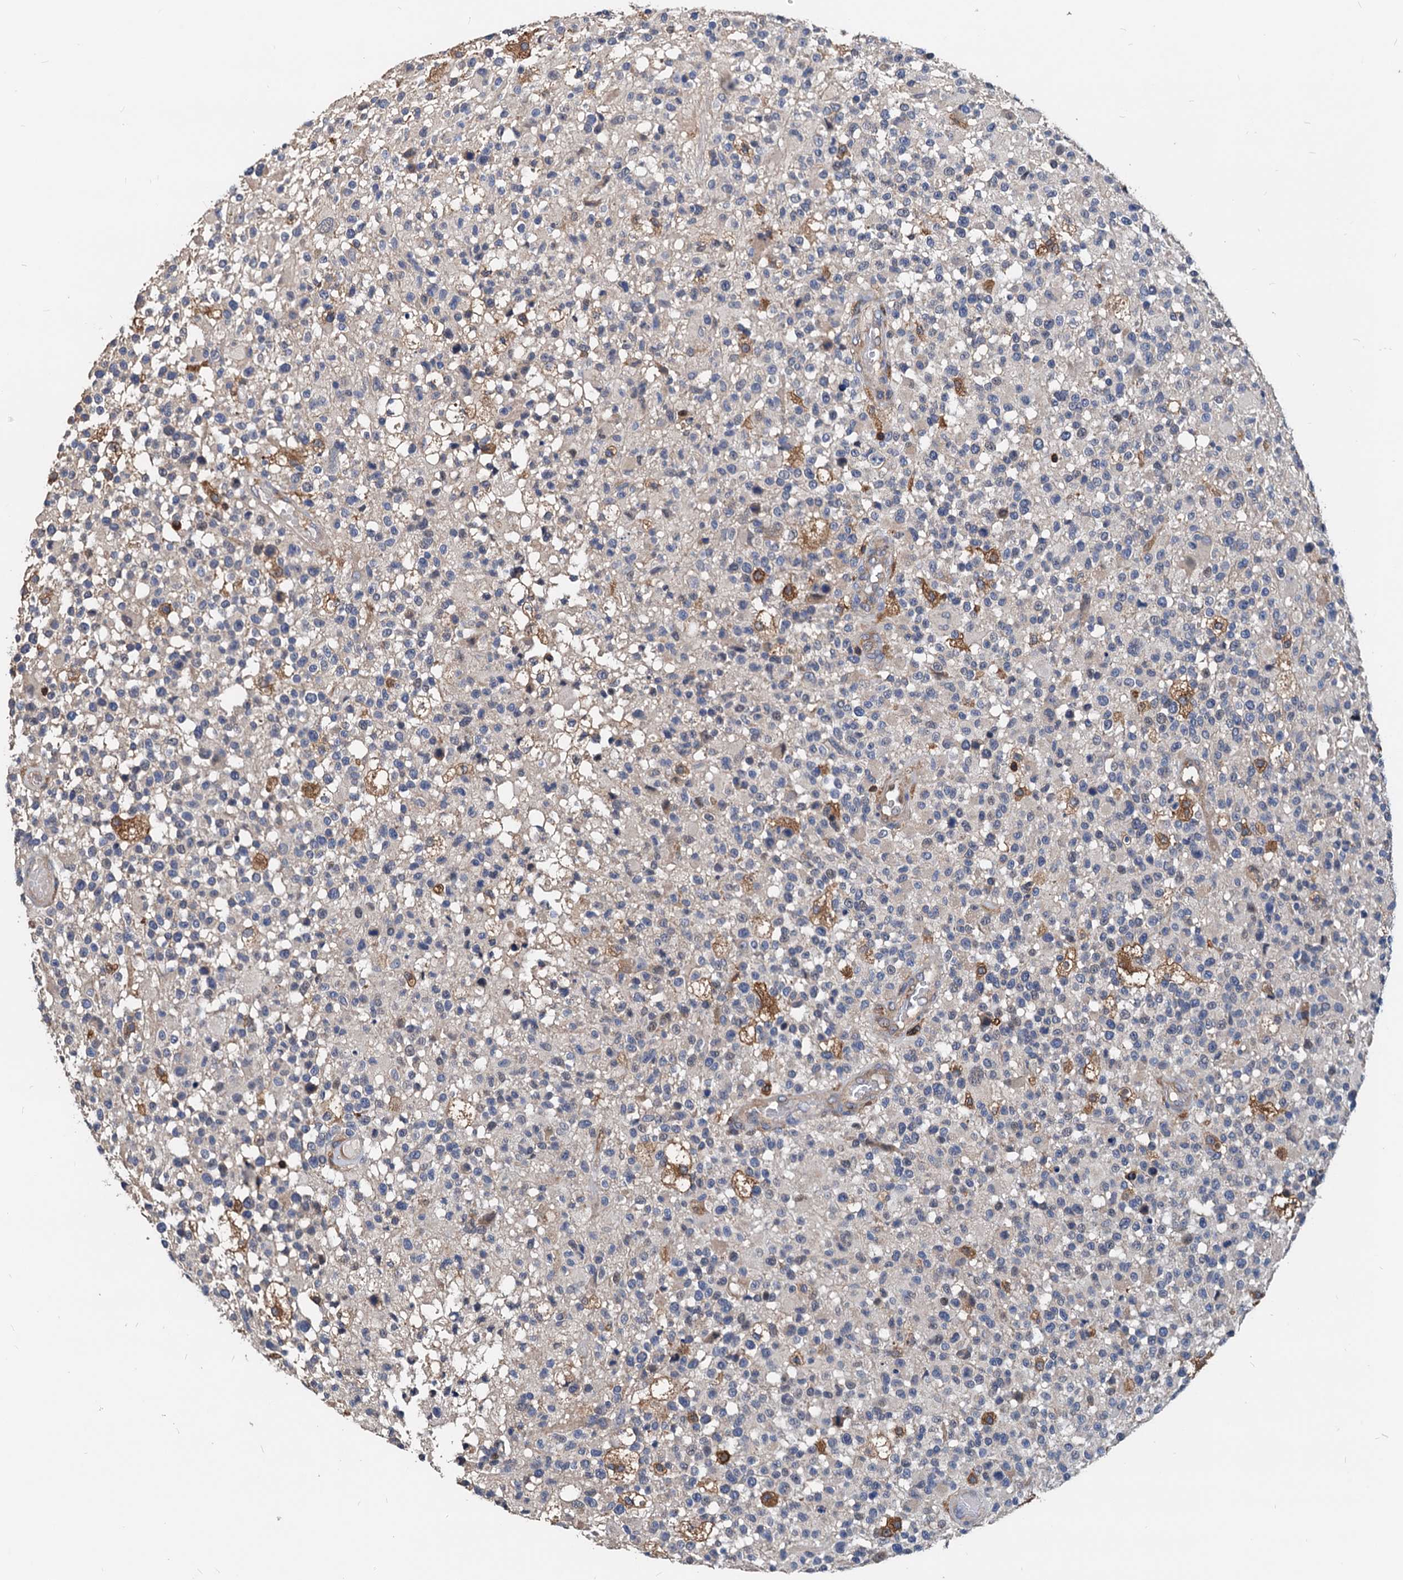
{"staining": {"intensity": "negative", "quantity": "none", "location": "none"}, "tissue": "glioma", "cell_type": "Tumor cells", "image_type": "cancer", "snomed": [{"axis": "morphology", "description": "Glioma, malignant, High grade"}, {"axis": "morphology", "description": "Glioblastoma, NOS"}, {"axis": "topography", "description": "Brain"}], "caption": "A high-resolution micrograph shows immunohistochemistry (IHC) staining of glioma, which demonstrates no significant expression in tumor cells.", "gene": "LCP2", "patient": {"sex": "male", "age": 60}}